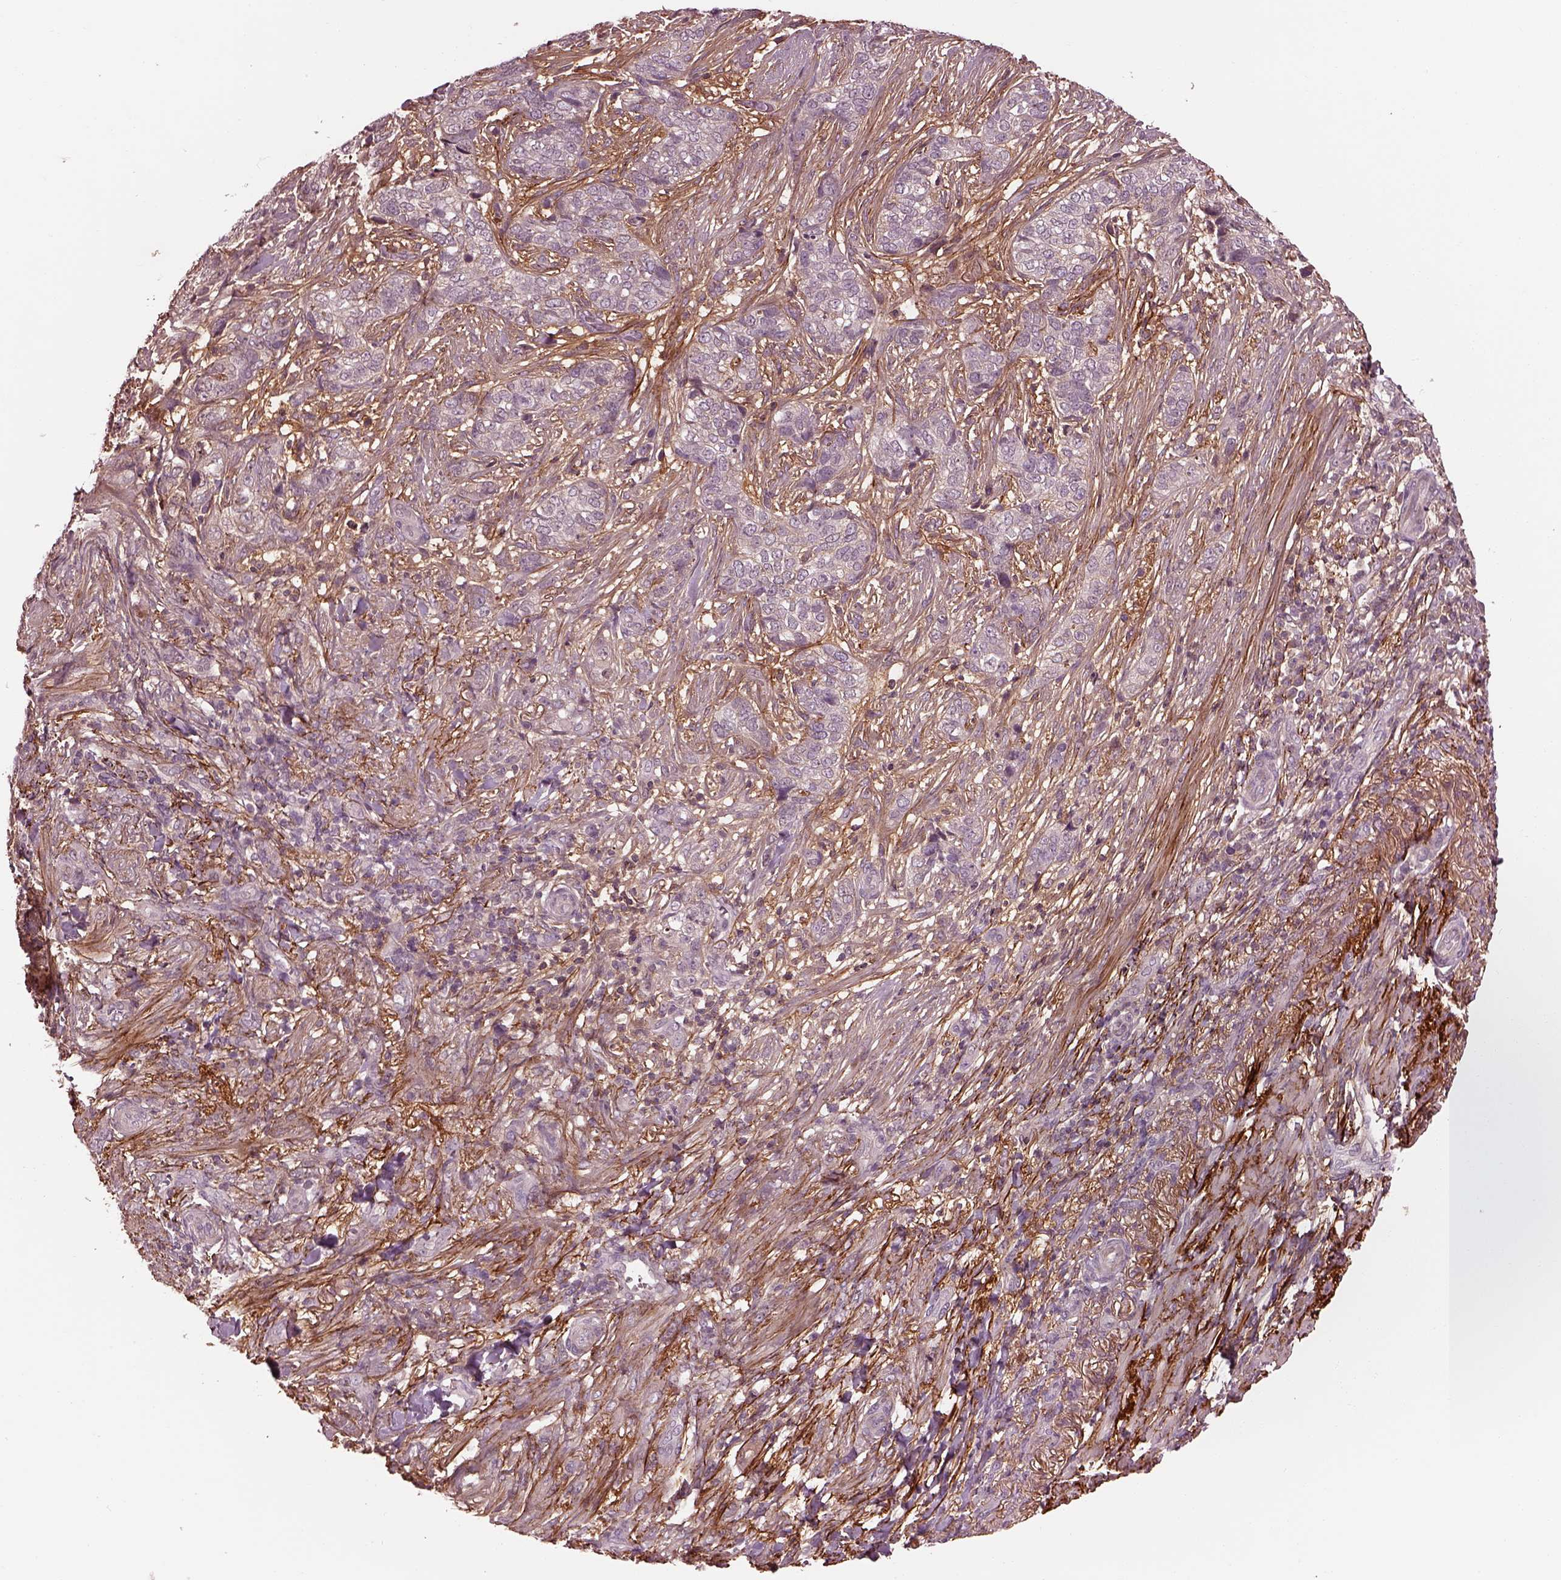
{"staining": {"intensity": "negative", "quantity": "none", "location": "none"}, "tissue": "skin cancer", "cell_type": "Tumor cells", "image_type": "cancer", "snomed": [{"axis": "morphology", "description": "Basal cell carcinoma"}, {"axis": "topography", "description": "Skin"}], "caption": "Tumor cells show no significant expression in skin basal cell carcinoma.", "gene": "EFEMP1", "patient": {"sex": "female", "age": 69}}